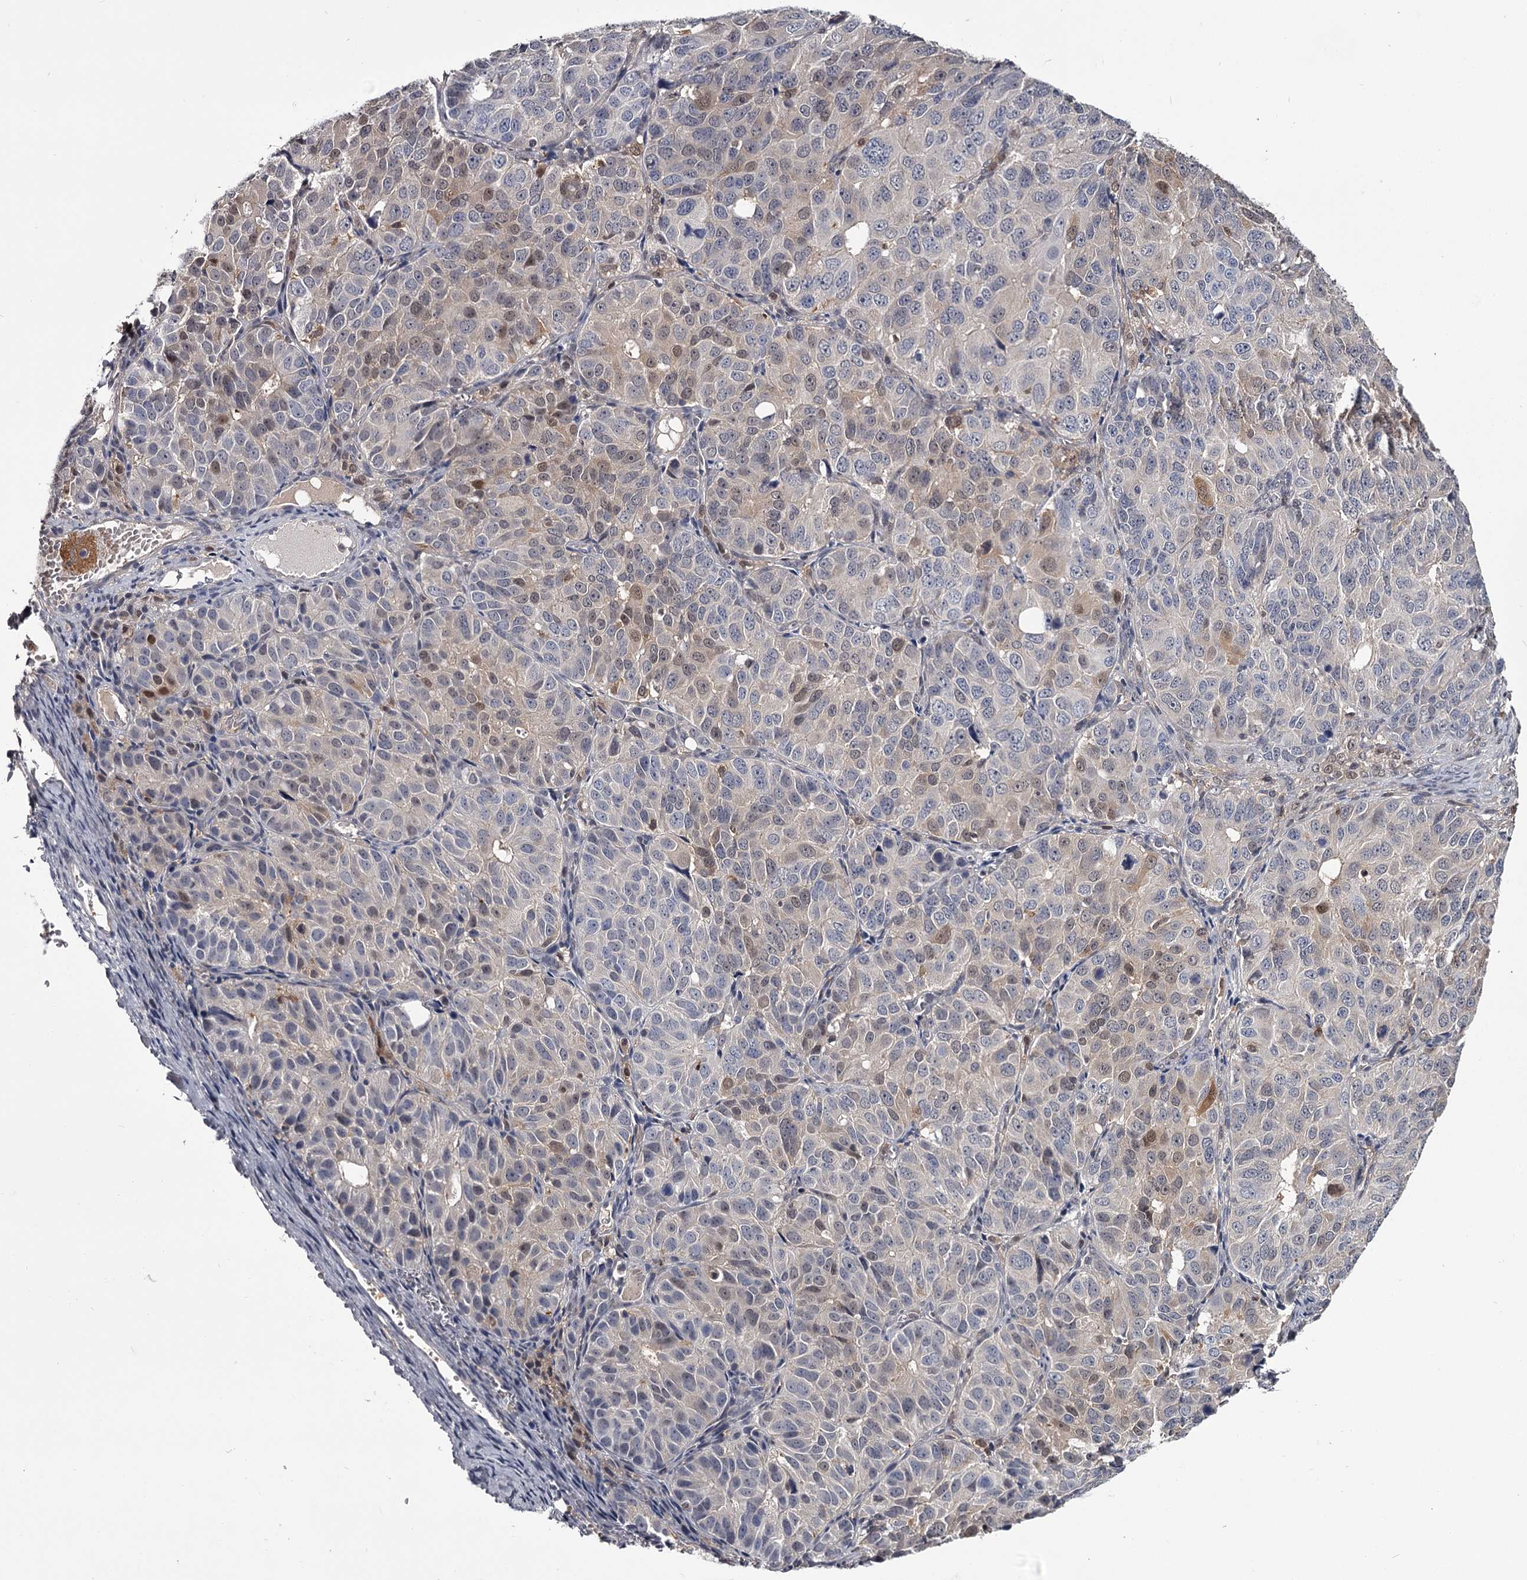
{"staining": {"intensity": "weak", "quantity": "<25%", "location": "cytoplasmic/membranous,nuclear"}, "tissue": "ovarian cancer", "cell_type": "Tumor cells", "image_type": "cancer", "snomed": [{"axis": "morphology", "description": "Carcinoma, endometroid"}, {"axis": "topography", "description": "Ovary"}], "caption": "IHC of human ovarian cancer (endometroid carcinoma) reveals no positivity in tumor cells.", "gene": "GSTO1", "patient": {"sex": "female", "age": 51}}